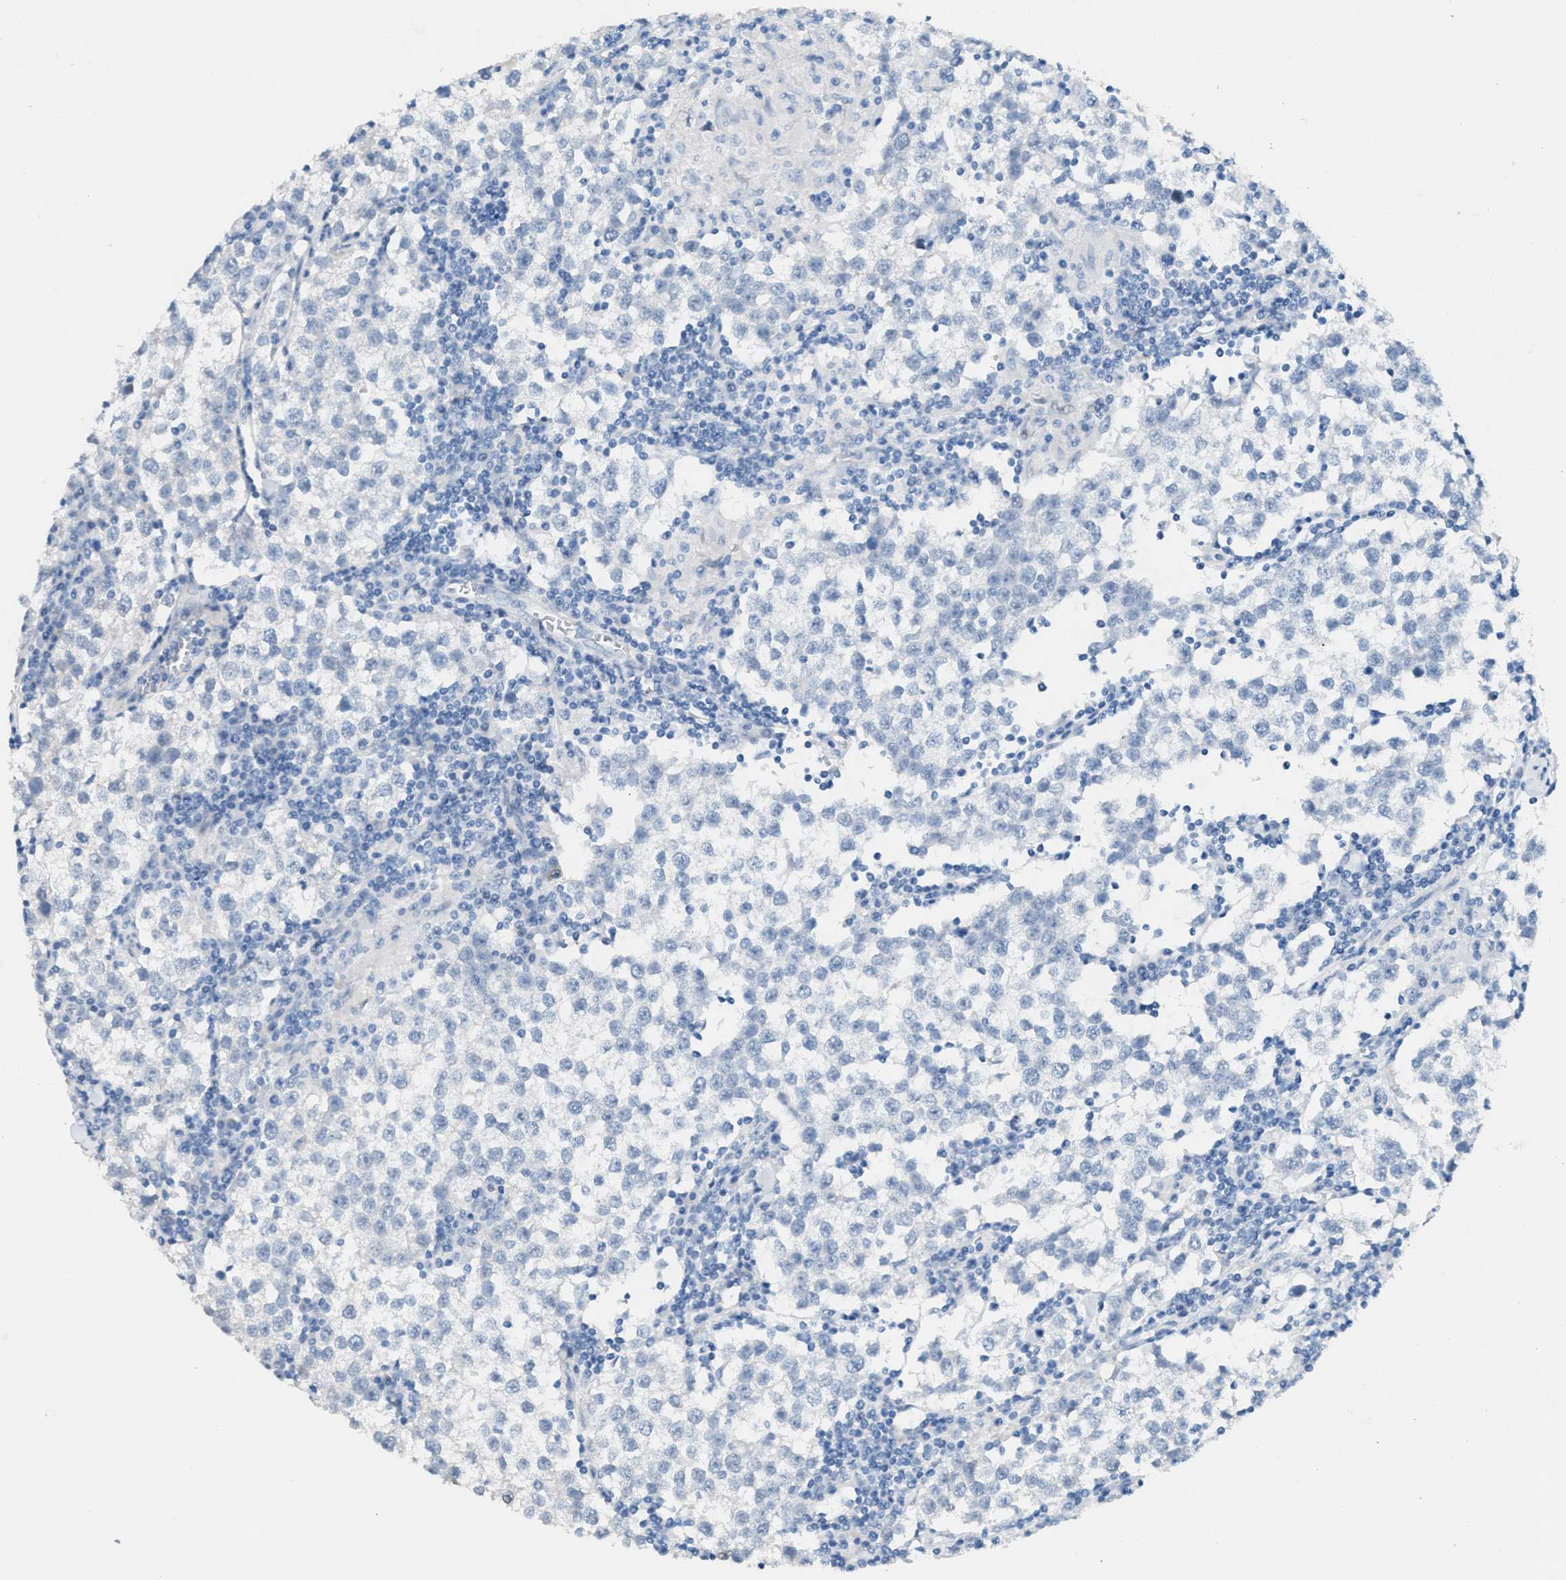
{"staining": {"intensity": "negative", "quantity": "none", "location": "none"}, "tissue": "testis cancer", "cell_type": "Tumor cells", "image_type": "cancer", "snomed": [{"axis": "morphology", "description": "Seminoma, NOS"}, {"axis": "morphology", "description": "Carcinoma, Embryonal, NOS"}, {"axis": "topography", "description": "Testis"}], "caption": "High power microscopy histopathology image of an immunohistochemistry micrograph of testis cancer (seminoma), revealing no significant staining in tumor cells.", "gene": "MPP3", "patient": {"sex": "male", "age": 36}}